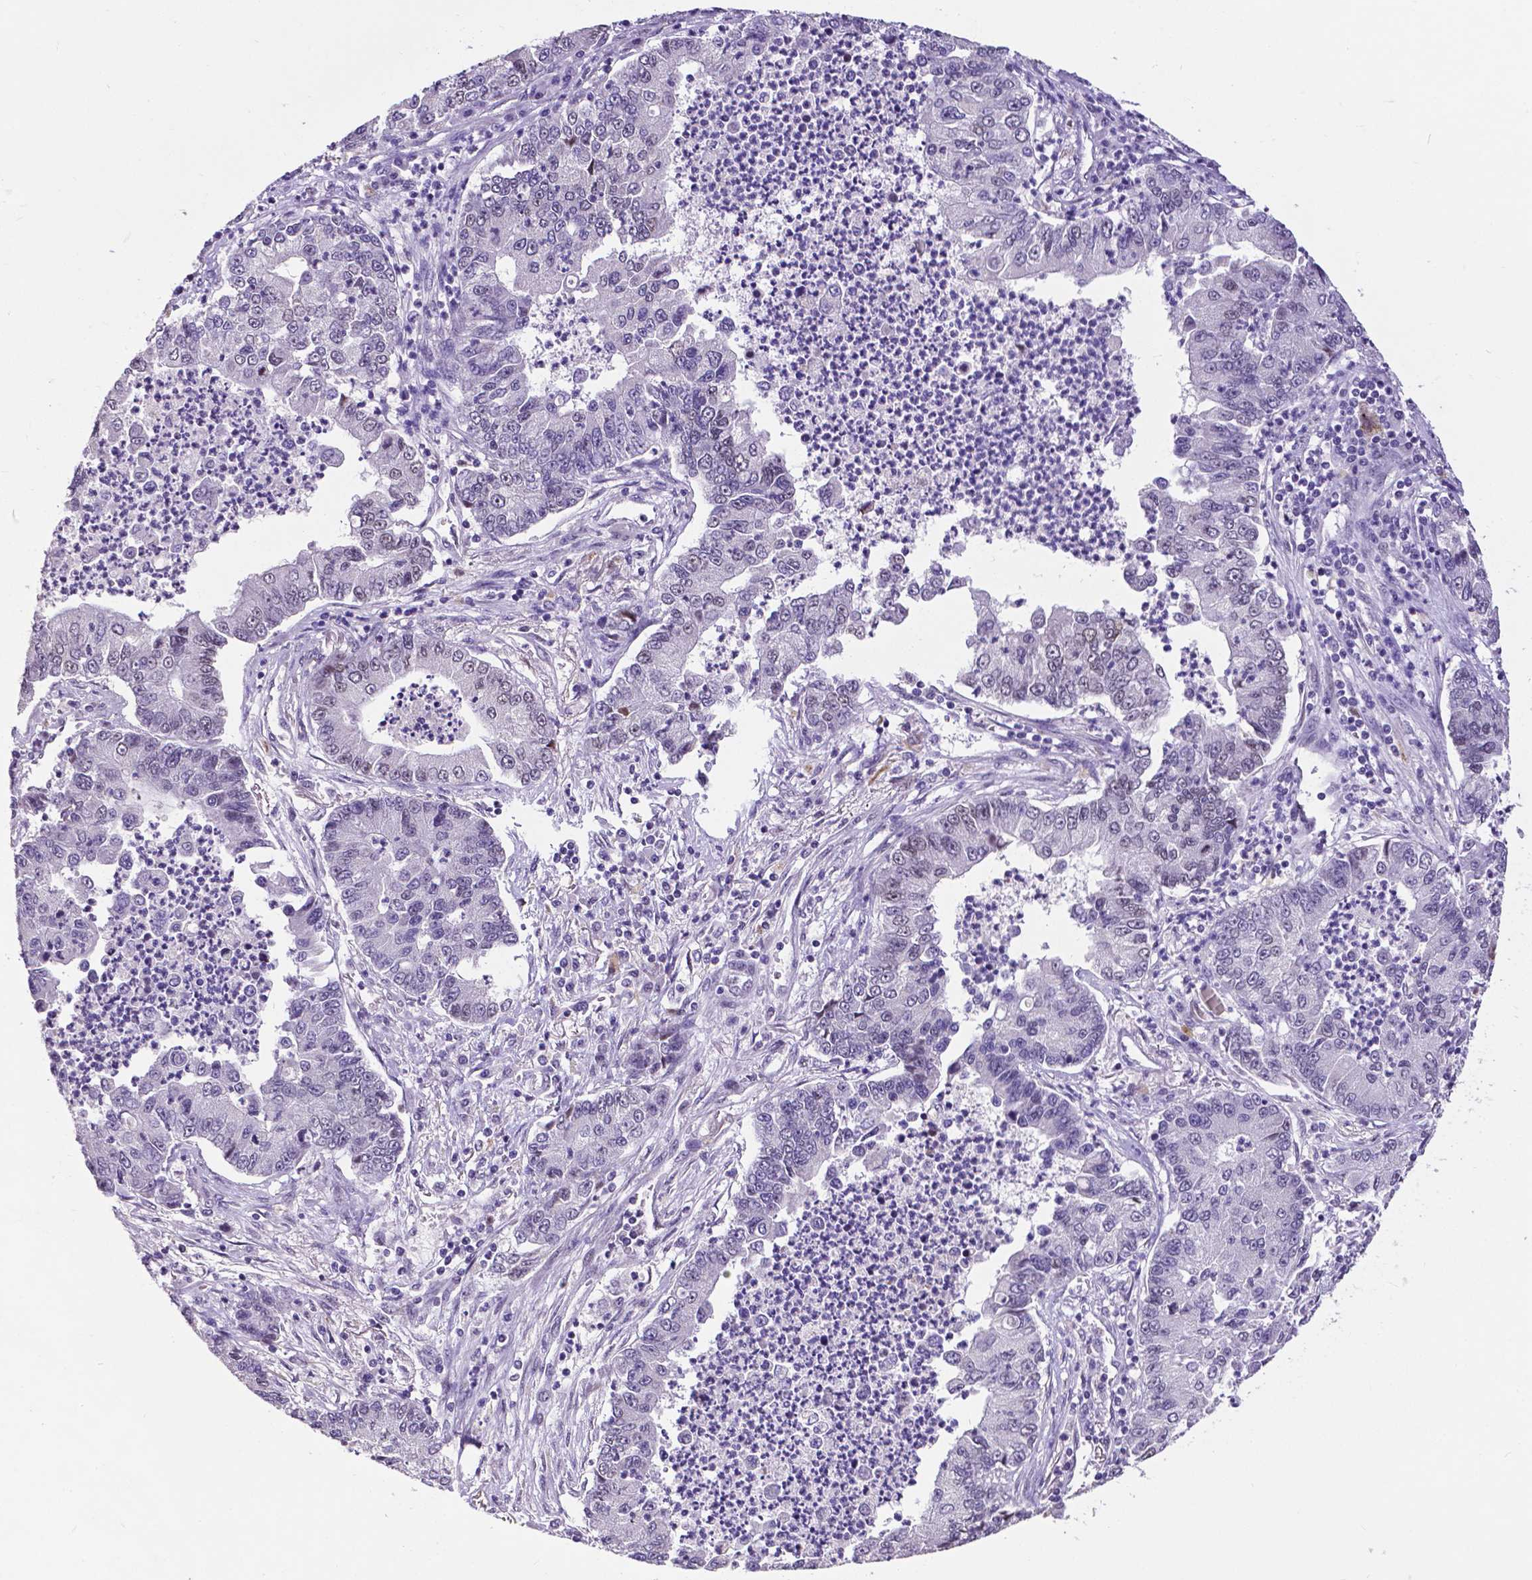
{"staining": {"intensity": "negative", "quantity": "none", "location": "none"}, "tissue": "lung cancer", "cell_type": "Tumor cells", "image_type": "cancer", "snomed": [{"axis": "morphology", "description": "Adenocarcinoma, NOS"}, {"axis": "topography", "description": "Lung"}], "caption": "Immunohistochemistry (IHC) image of neoplastic tissue: human lung adenocarcinoma stained with DAB exhibits no significant protein positivity in tumor cells.", "gene": "ATRX", "patient": {"sex": "female", "age": 57}}